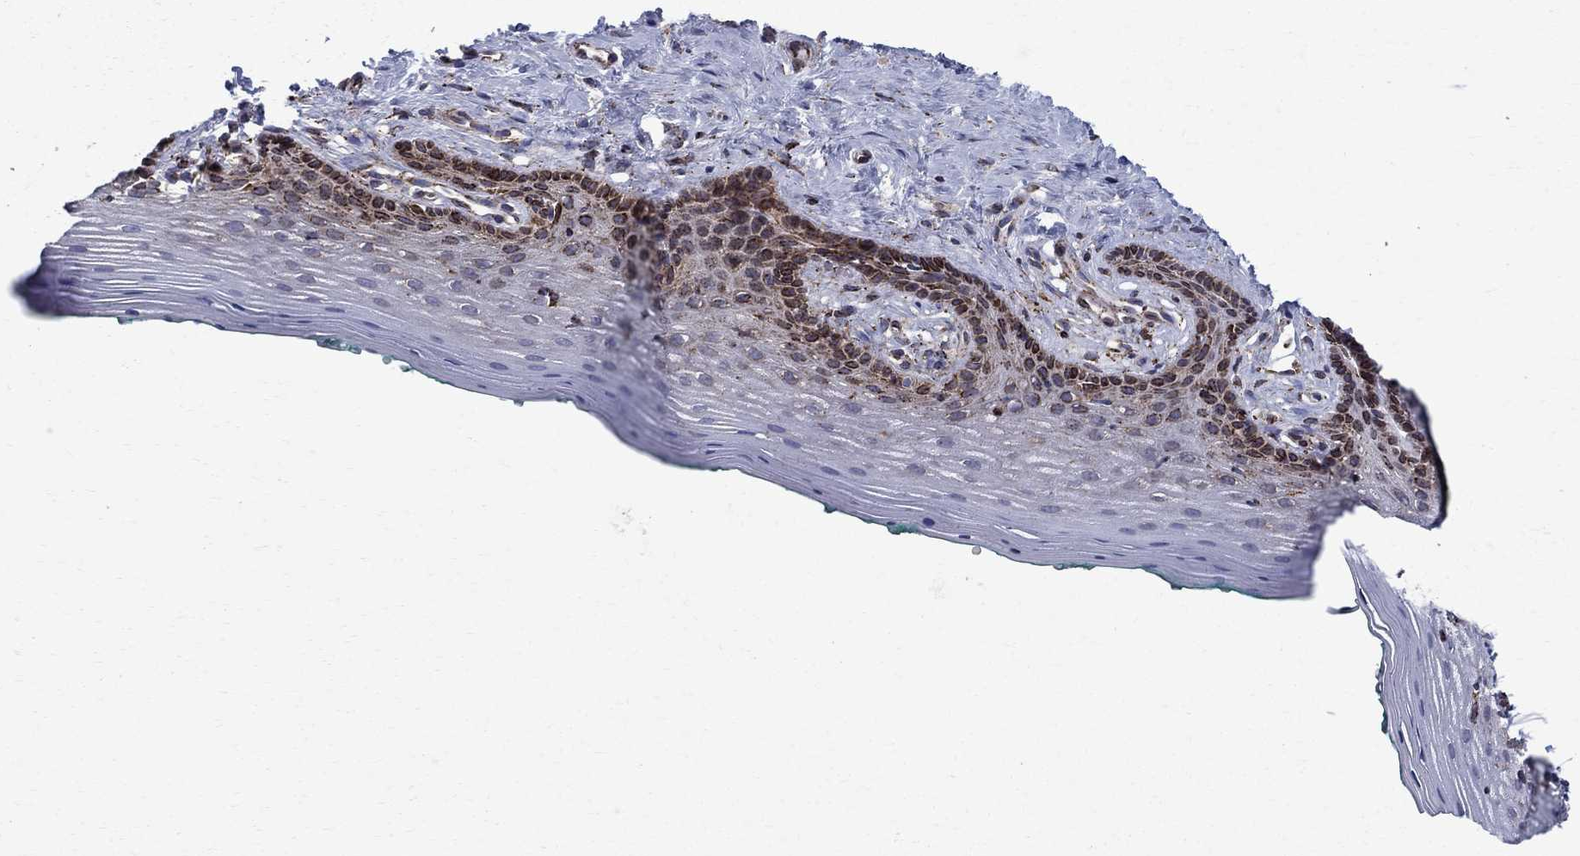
{"staining": {"intensity": "strong", "quantity": "<25%", "location": "cytoplasmic/membranous,nuclear"}, "tissue": "vagina", "cell_type": "Squamous epithelial cells", "image_type": "normal", "snomed": [{"axis": "morphology", "description": "Normal tissue, NOS"}, {"axis": "topography", "description": "Vagina"}], "caption": "IHC image of normal vagina: vagina stained using IHC displays medium levels of strong protein expression localized specifically in the cytoplasmic/membranous,nuclear of squamous epithelial cells, appearing as a cytoplasmic/membranous,nuclear brown color.", "gene": "CAB39L", "patient": {"sex": "female", "age": 45}}